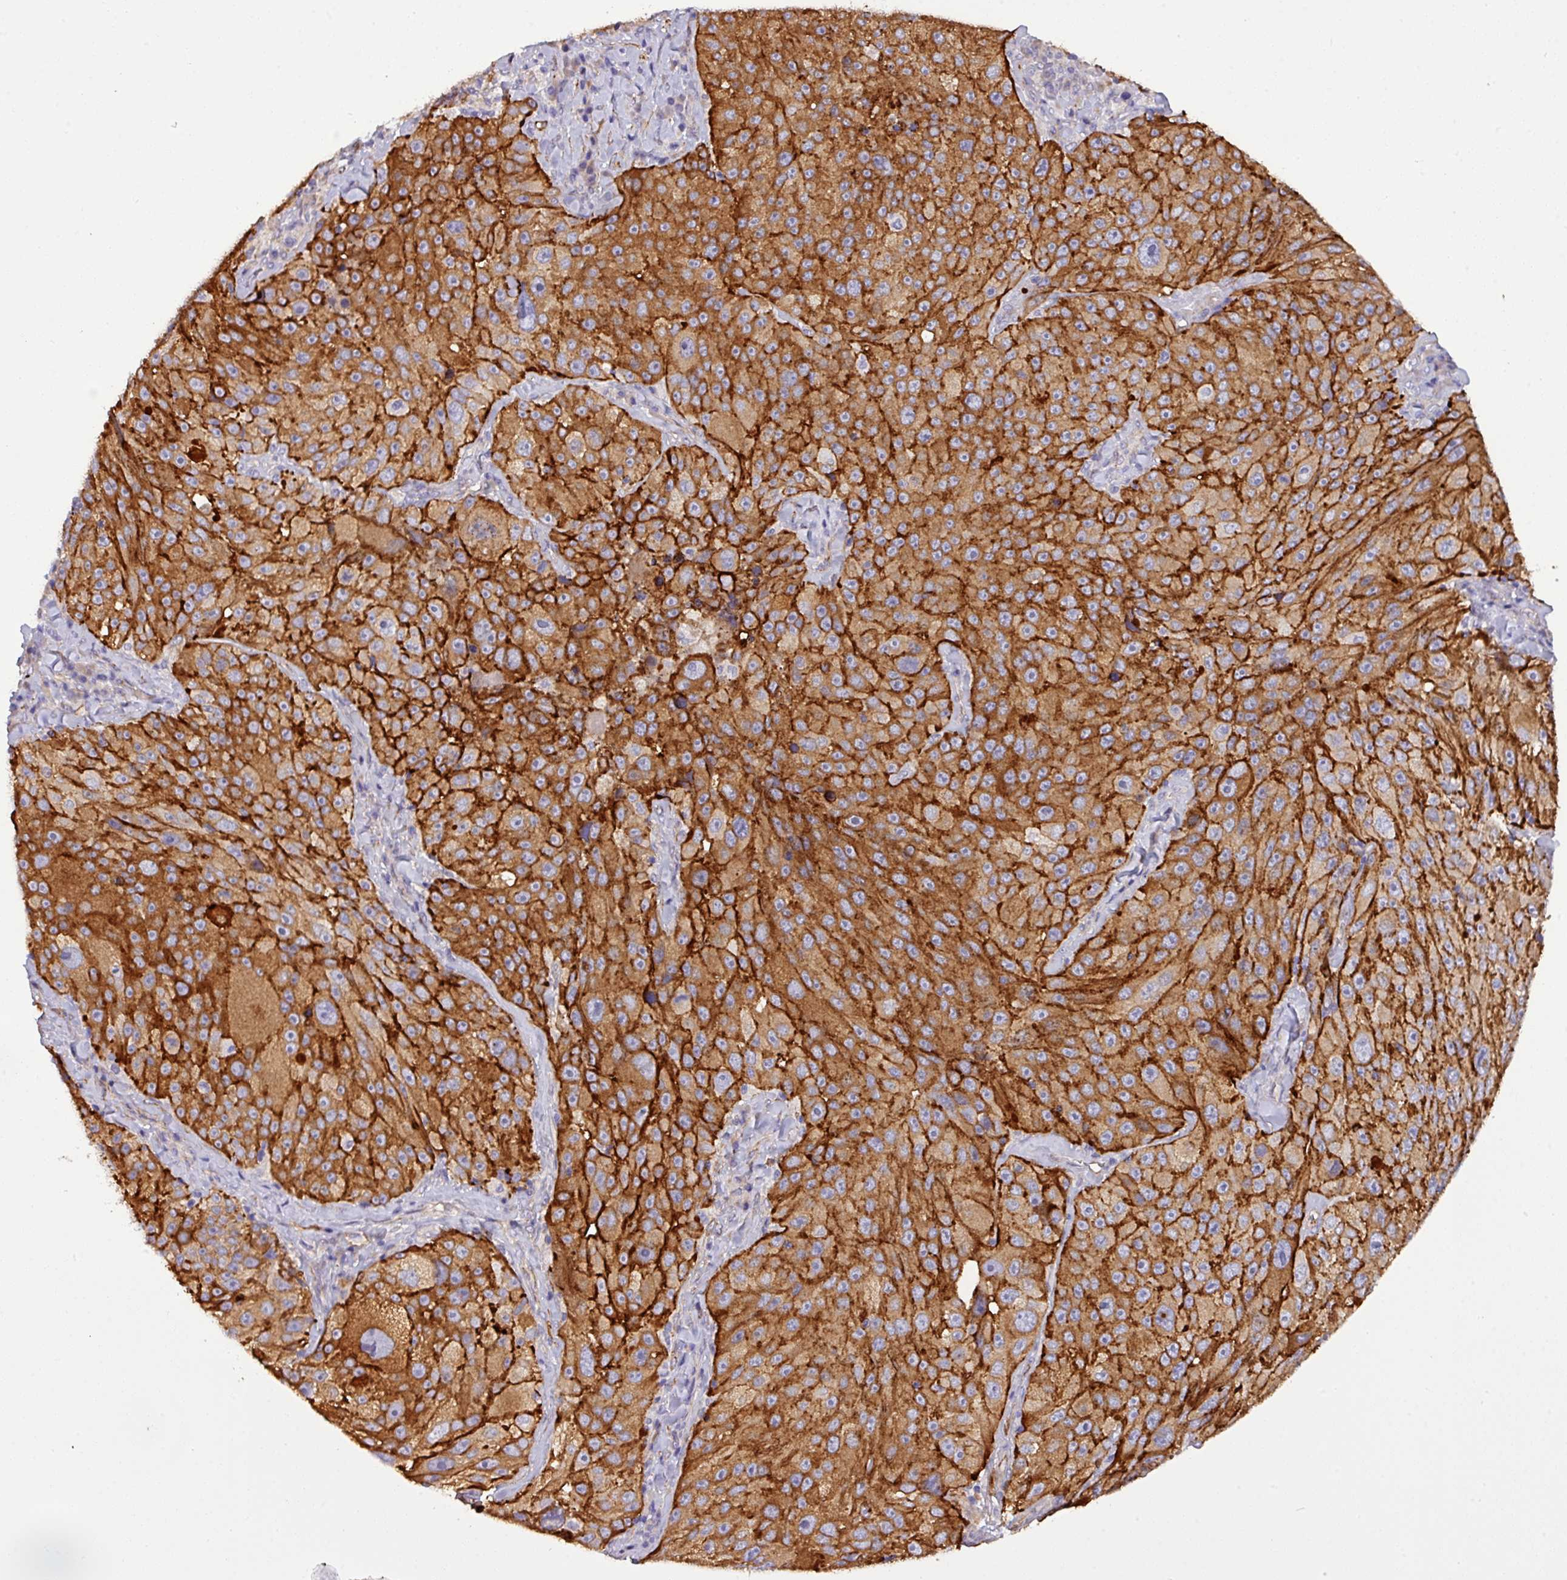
{"staining": {"intensity": "strong", "quantity": ">75%", "location": "cytoplasmic/membranous"}, "tissue": "melanoma", "cell_type": "Tumor cells", "image_type": "cancer", "snomed": [{"axis": "morphology", "description": "Malignant melanoma, Metastatic site"}, {"axis": "topography", "description": "Lymph node"}], "caption": "Melanoma tissue exhibits strong cytoplasmic/membranous staining in about >75% of tumor cells", "gene": "PARD6A", "patient": {"sex": "male", "age": 62}}